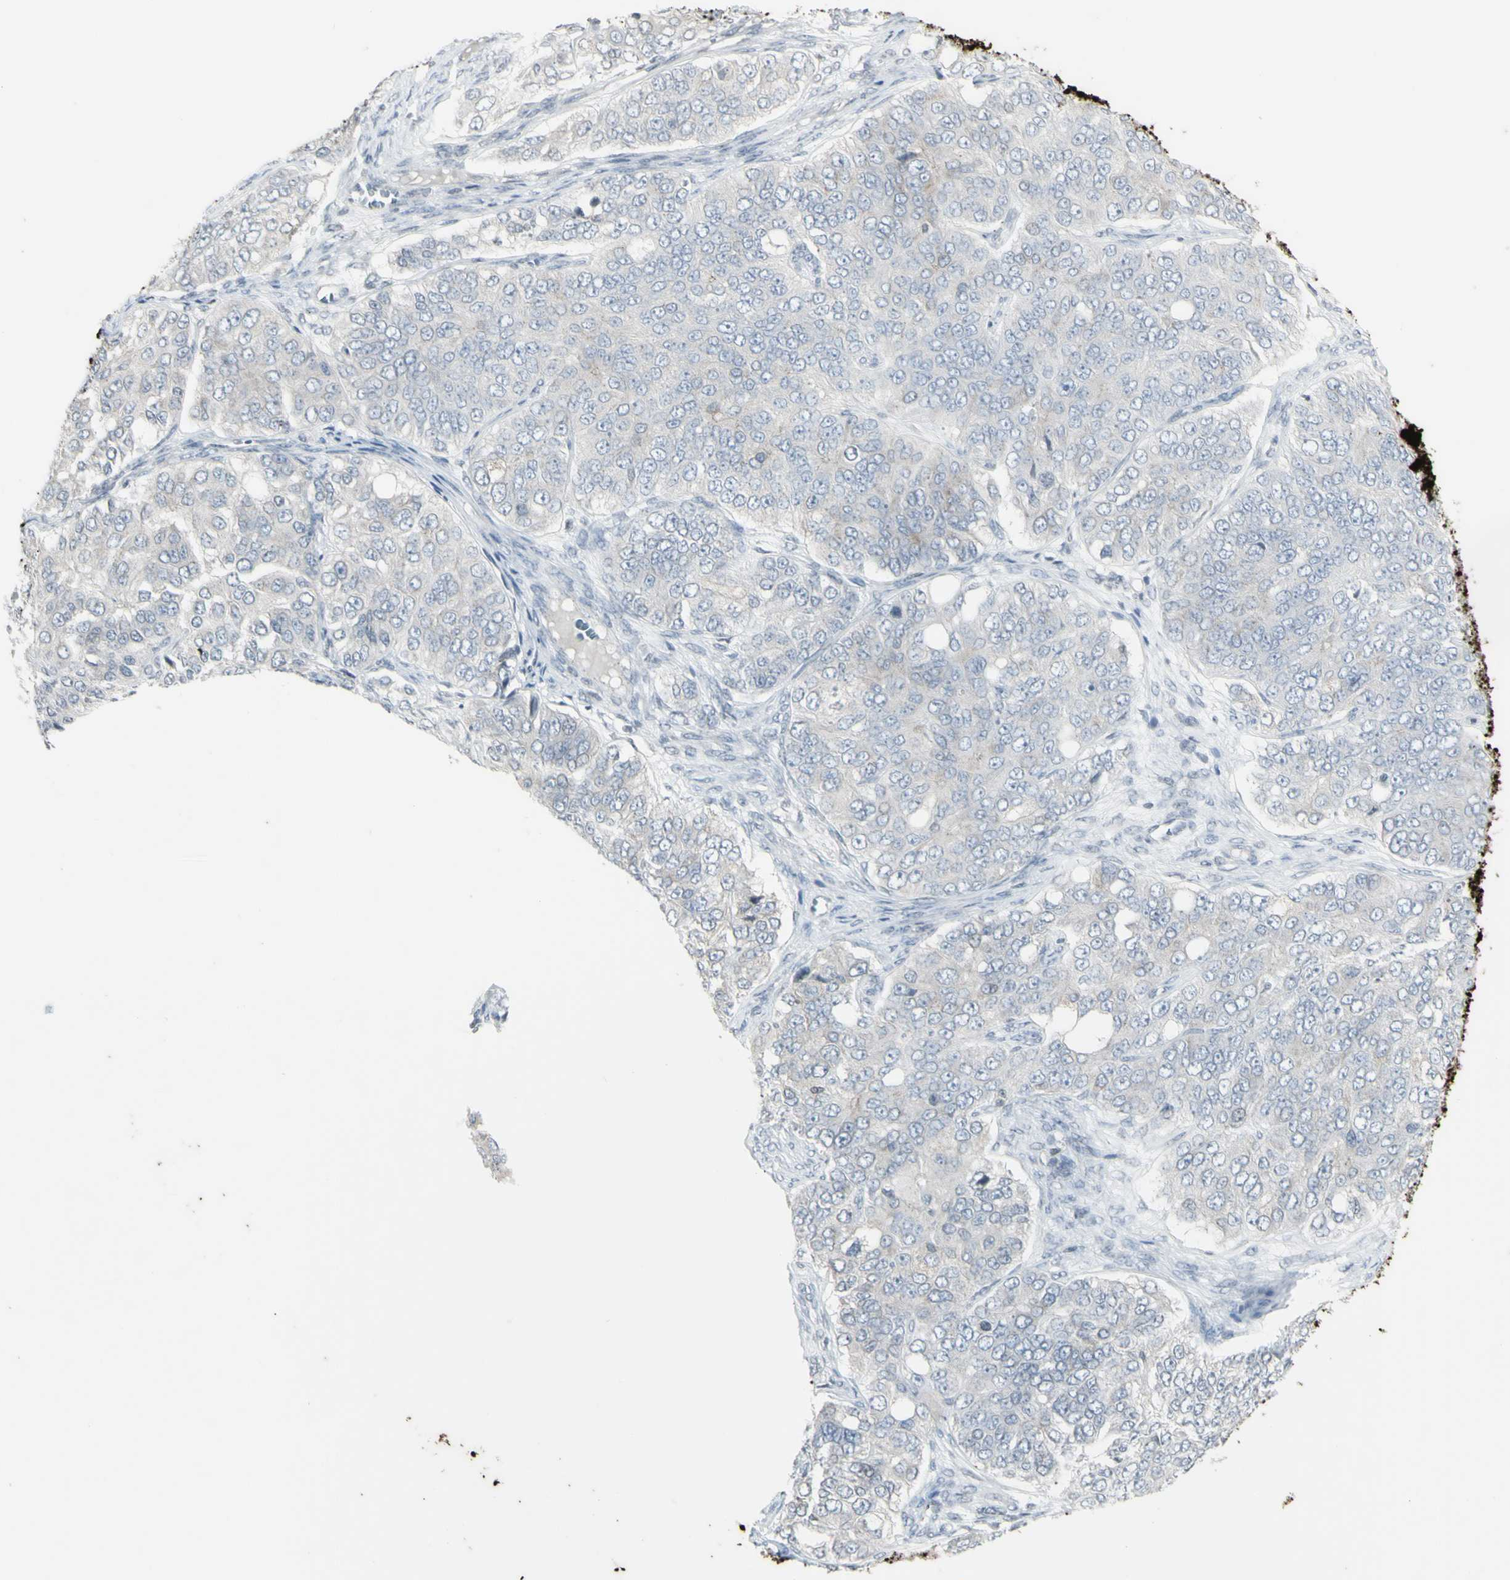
{"staining": {"intensity": "negative", "quantity": "none", "location": "none"}, "tissue": "ovarian cancer", "cell_type": "Tumor cells", "image_type": "cancer", "snomed": [{"axis": "morphology", "description": "Carcinoma, endometroid"}, {"axis": "topography", "description": "Ovary"}], "caption": "Ovarian endometroid carcinoma stained for a protein using immunohistochemistry displays no staining tumor cells.", "gene": "MUC5AC", "patient": {"sex": "female", "age": 51}}